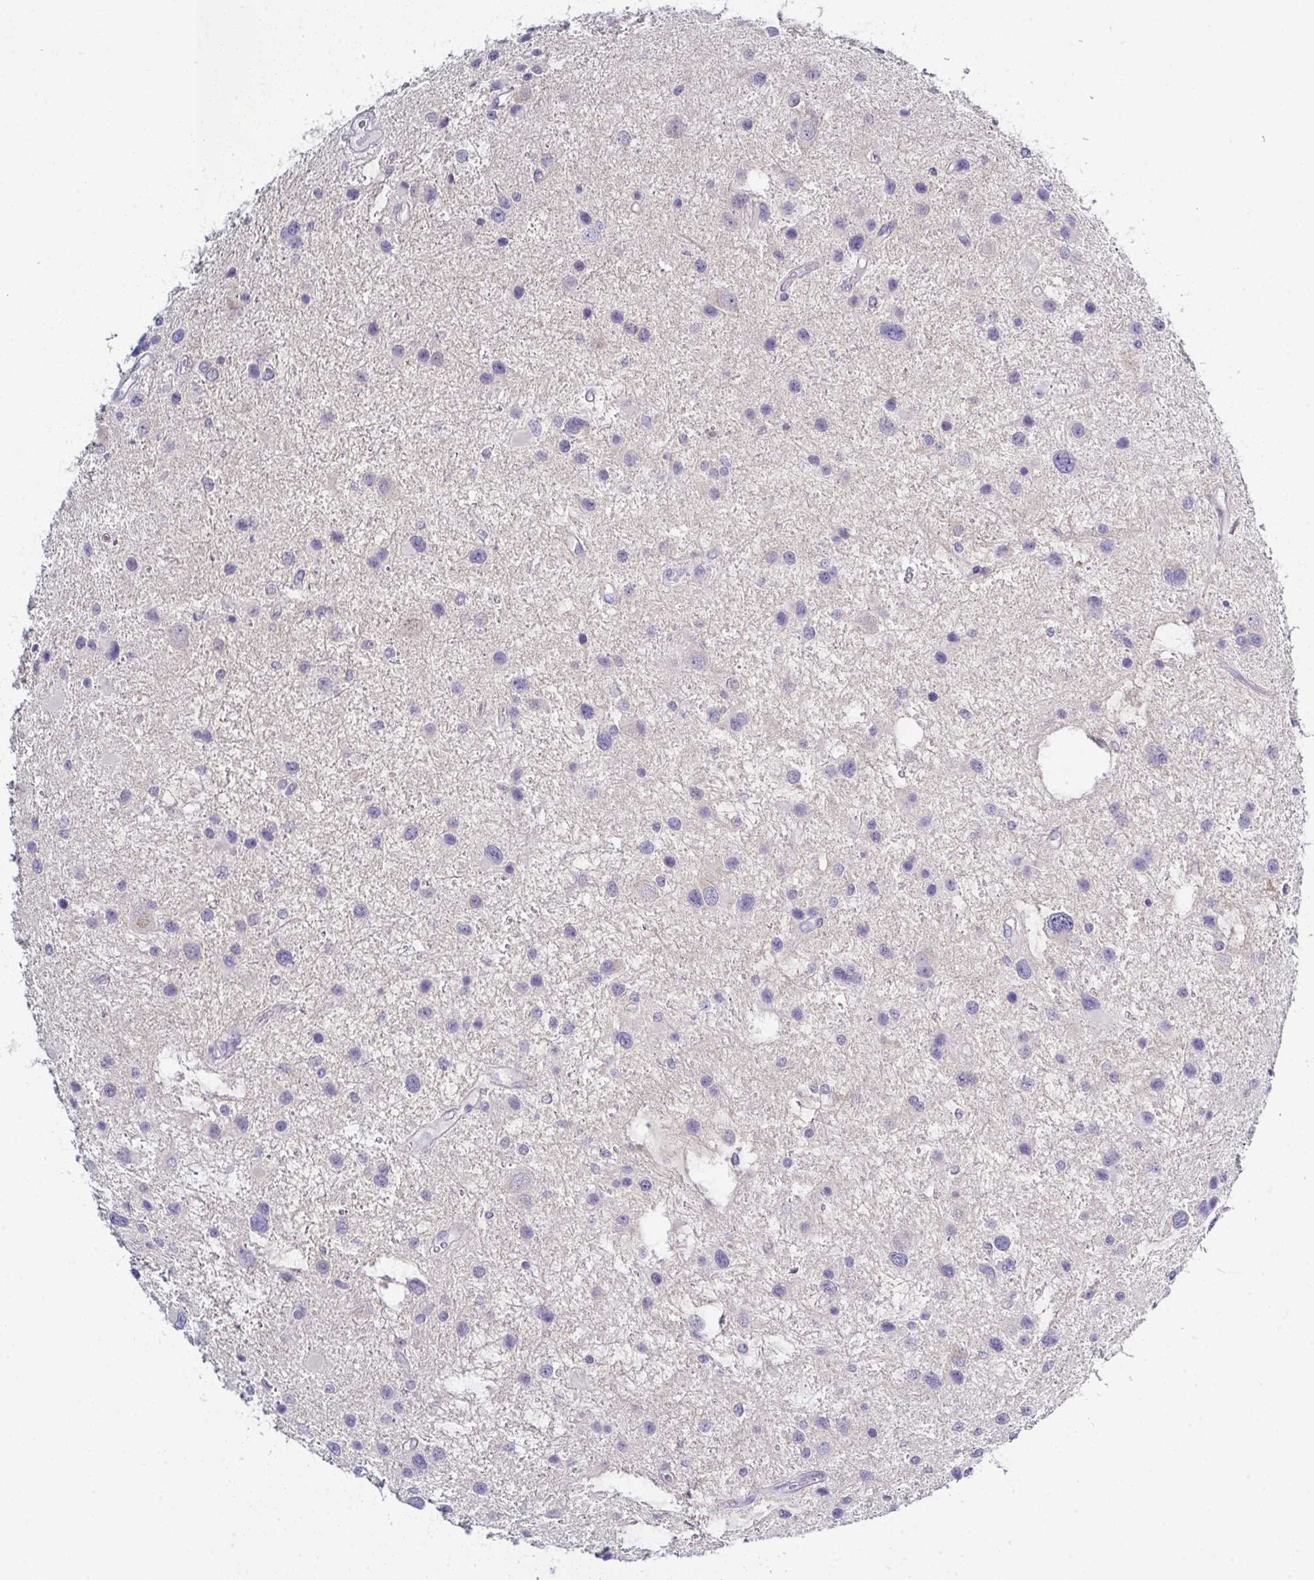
{"staining": {"intensity": "negative", "quantity": "none", "location": "none"}, "tissue": "glioma", "cell_type": "Tumor cells", "image_type": "cancer", "snomed": [{"axis": "morphology", "description": "Glioma, malignant, Low grade"}, {"axis": "topography", "description": "Brain"}], "caption": "Protein analysis of malignant glioma (low-grade) shows no significant positivity in tumor cells.", "gene": "CFAP97D1", "patient": {"sex": "female", "age": 32}}